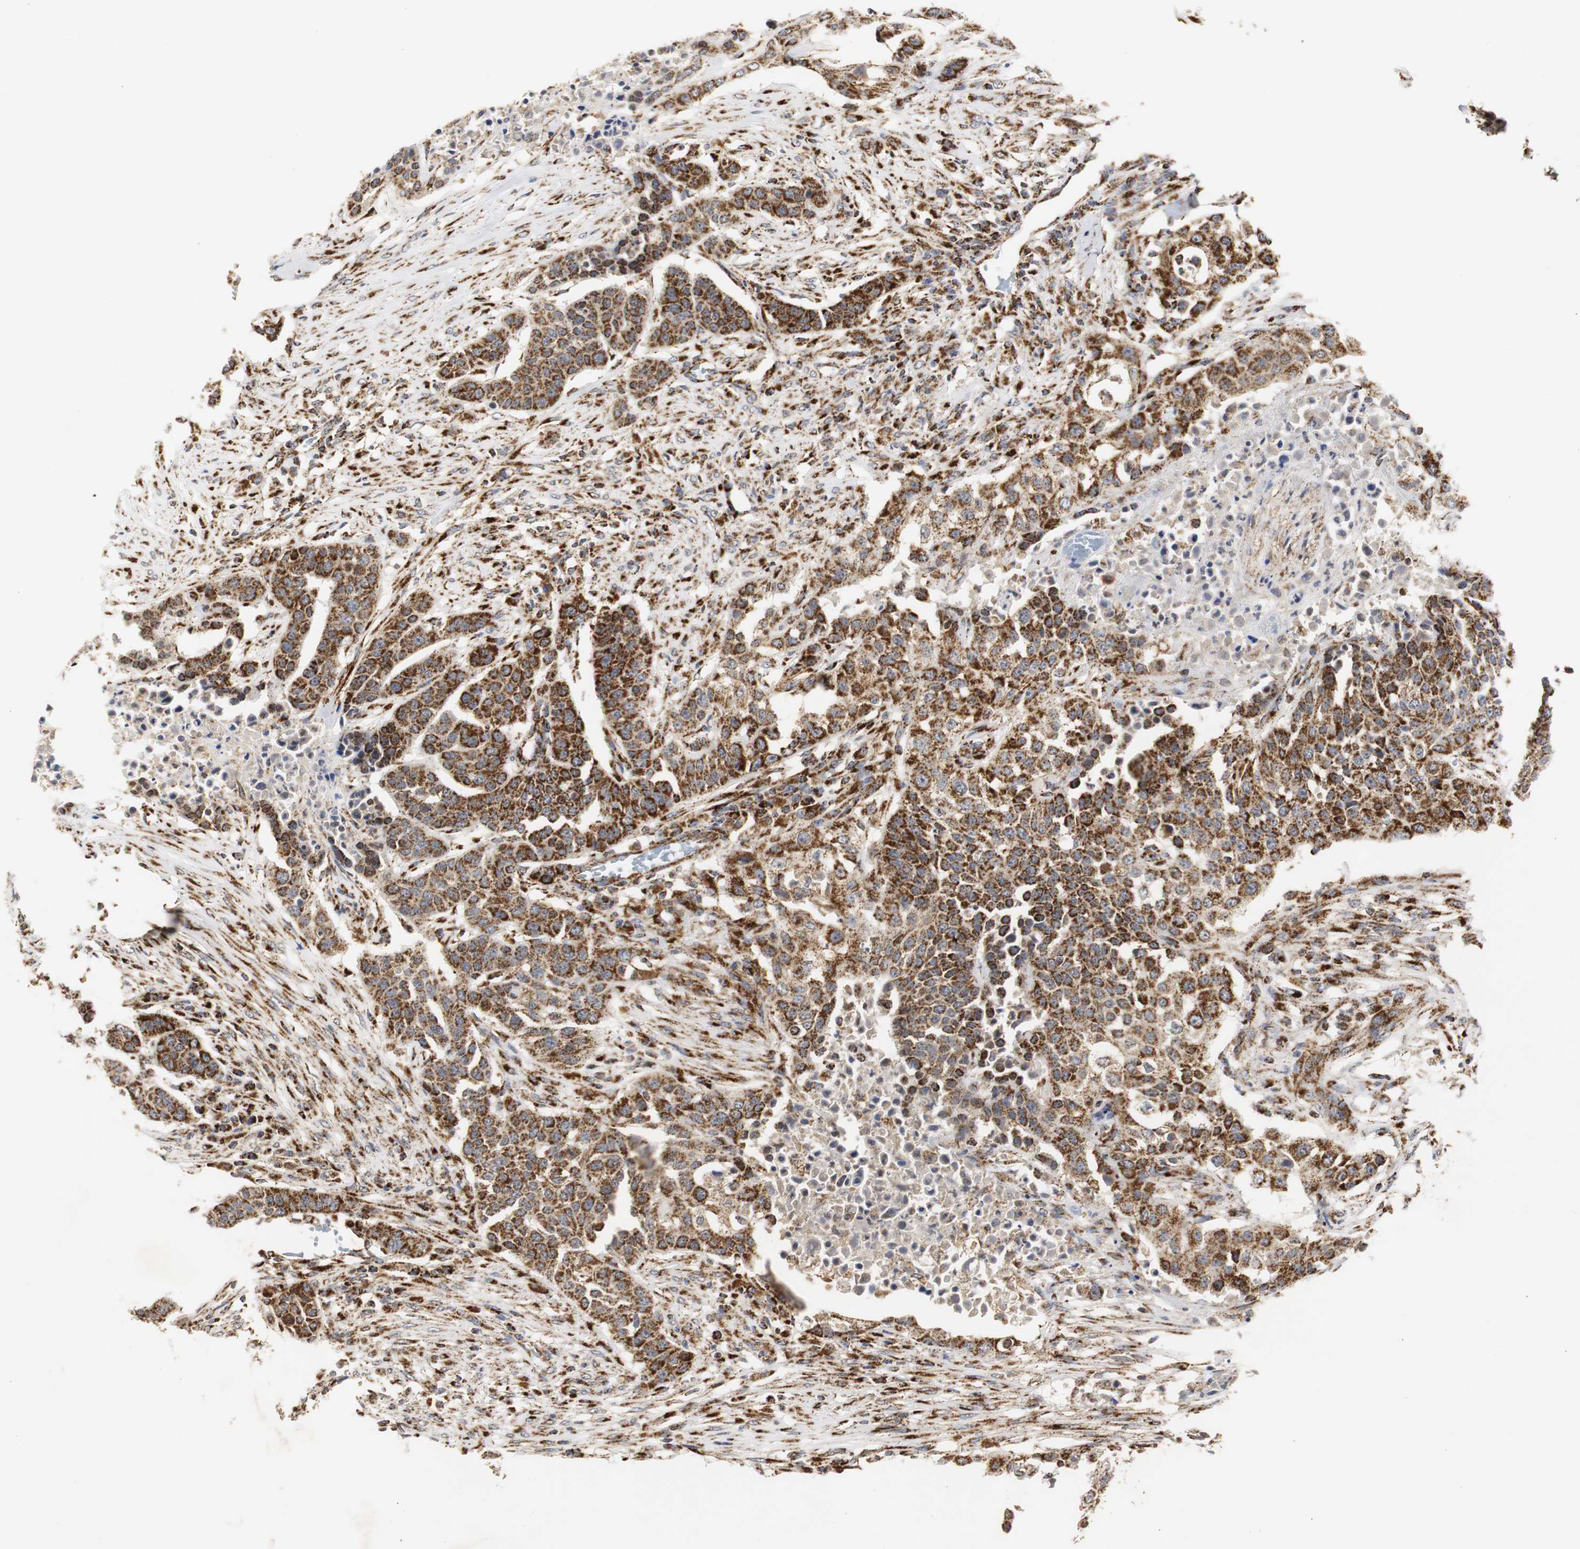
{"staining": {"intensity": "strong", "quantity": ">75%", "location": "cytoplasmic/membranous"}, "tissue": "urothelial cancer", "cell_type": "Tumor cells", "image_type": "cancer", "snomed": [{"axis": "morphology", "description": "Urothelial carcinoma, High grade"}, {"axis": "topography", "description": "Urinary bladder"}], "caption": "Brown immunohistochemical staining in urothelial cancer shows strong cytoplasmic/membranous positivity in about >75% of tumor cells.", "gene": "HSD17B10", "patient": {"sex": "male", "age": 74}}